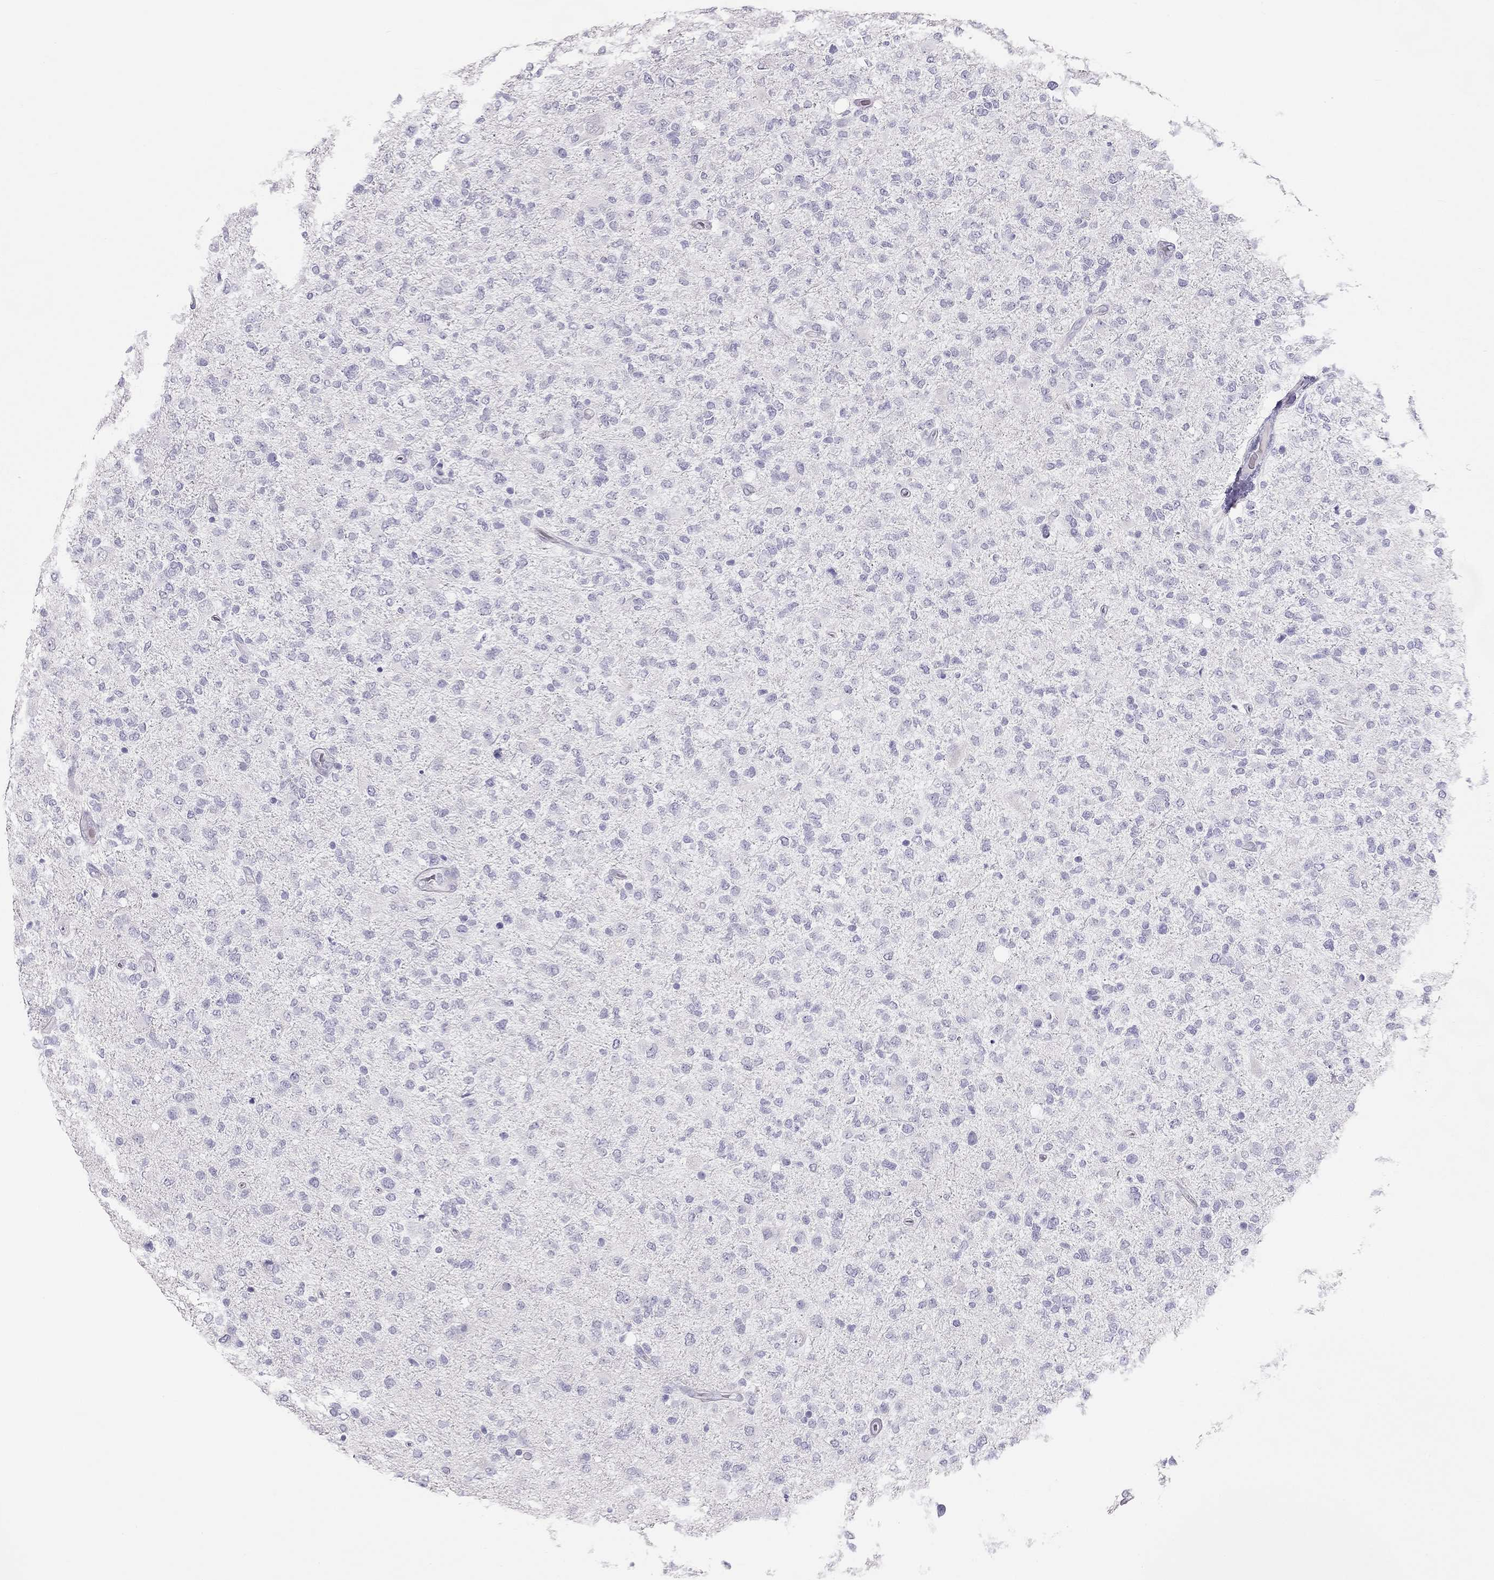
{"staining": {"intensity": "negative", "quantity": "none", "location": "none"}, "tissue": "glioma", "cell_type": "Tumor cells", "image_type": "cancer", "snomed": [{"axis": "morphology", "description": "Glioma, malignant, High grade"}, {"axis": "topography", "description": "Cerebral cortex"}], "caption": "A photomicrograph of human high-grade glioma (malignant) is negative for staining in tumor cells. (DAB (3,3'-diaminobenzidine) immunohistochemistry visualized using brightfield microscopy, high magnification).", "gene": "SPATA12", "patient": {"sex": "male", "age": 70}}